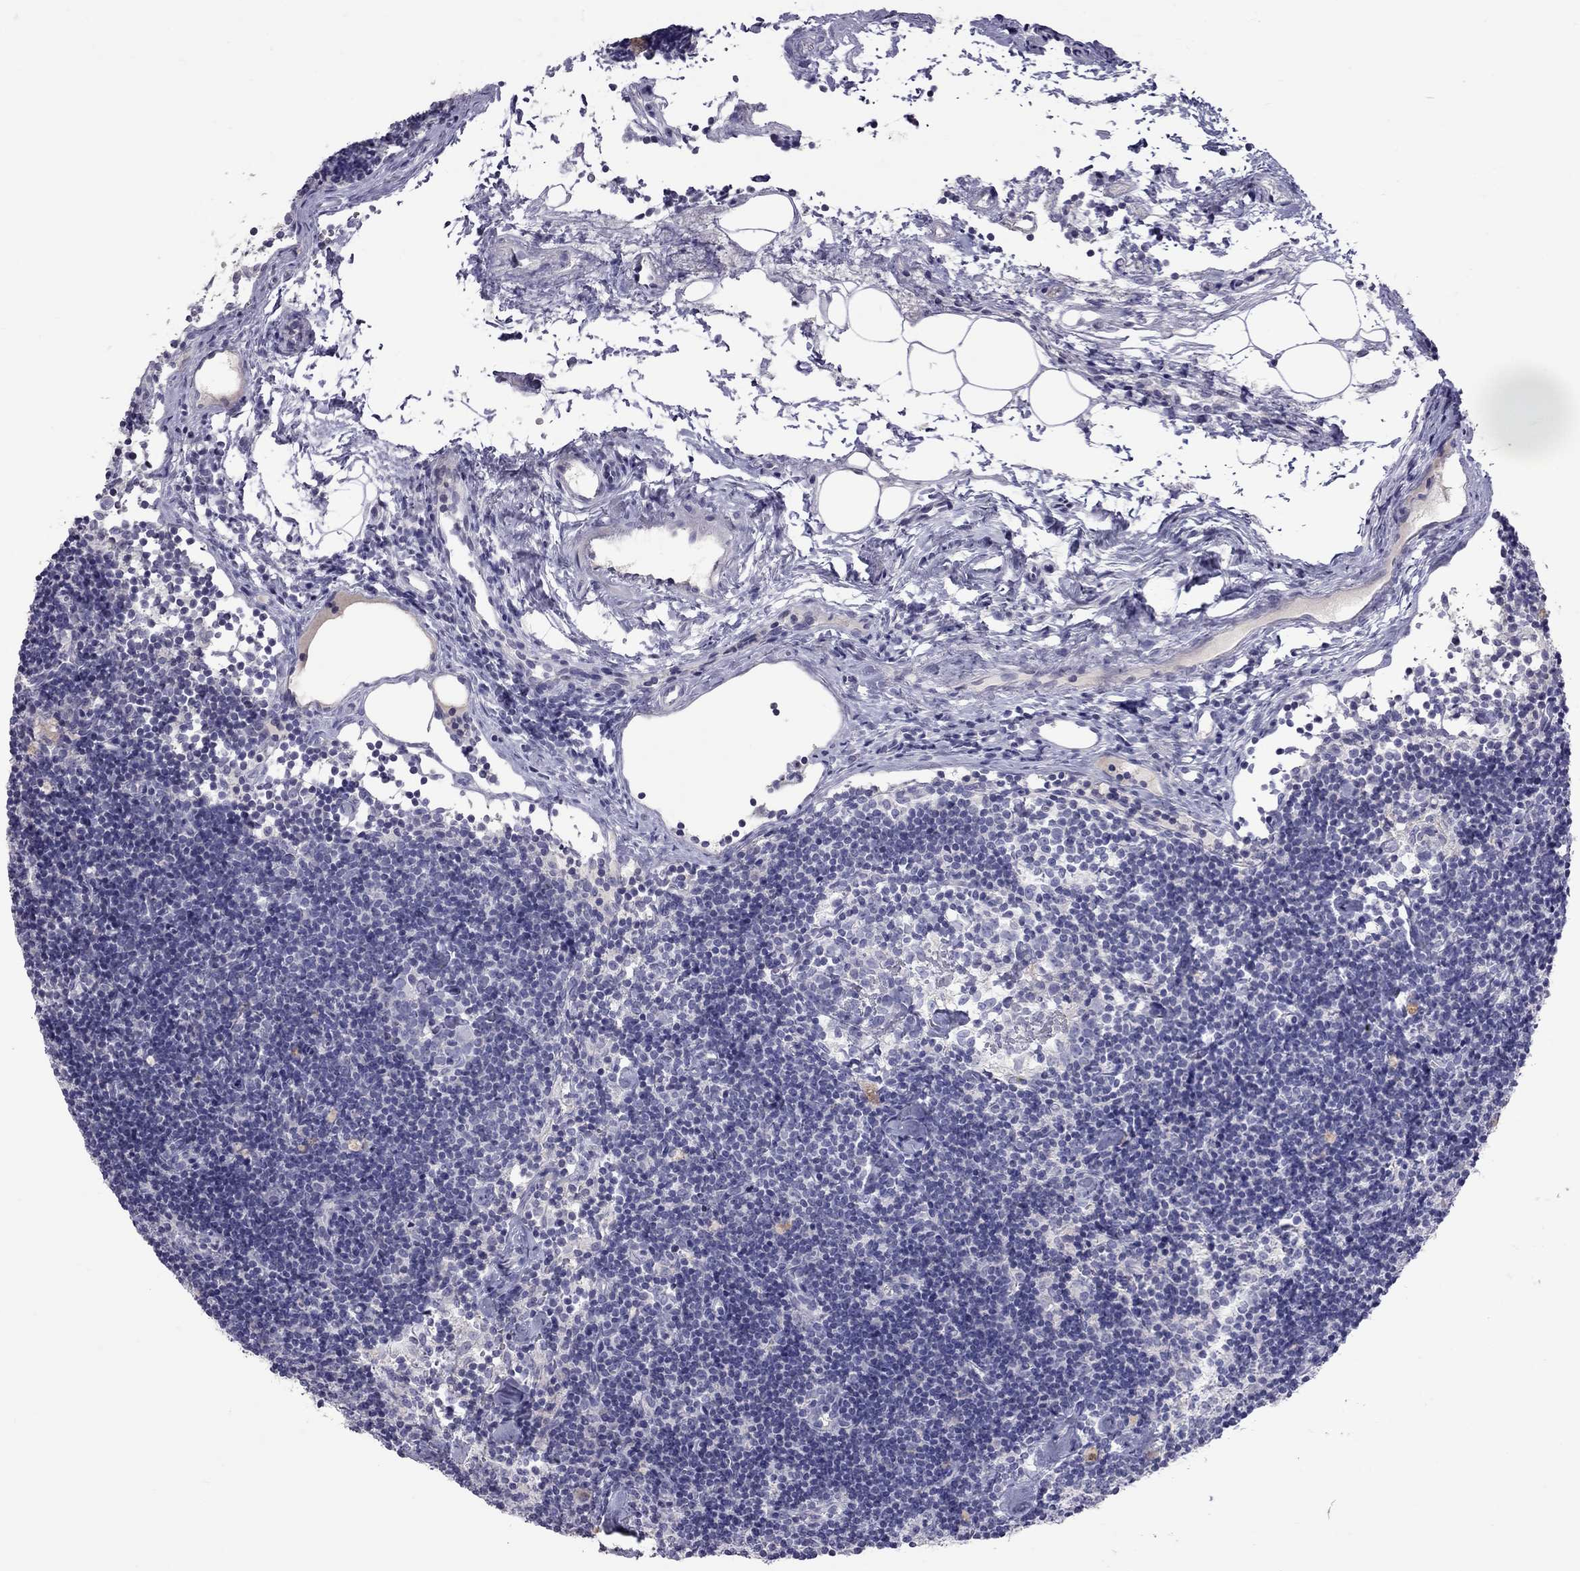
{"staining": {"intensity": "negative", "quantity": "none", "location": "none"}, "tissue": "lymph node", "cell_type": "Germinal center cells", "image_type": "normal", "snomed": [{"axis": "morphology", "description": "Normal tissue, NOS"}, {"axis": "topography", "description": "Lymph node"}], "caption": "Germinal center cells are negative for protein expression in benign human lymph node. (DAB (3,3'-diaminobenzidine) immunohistochemistry visualized using brightfield microscopy, high magnification).", "gene": "MUC16", "patient": {"sex": "female", "age": 42}}